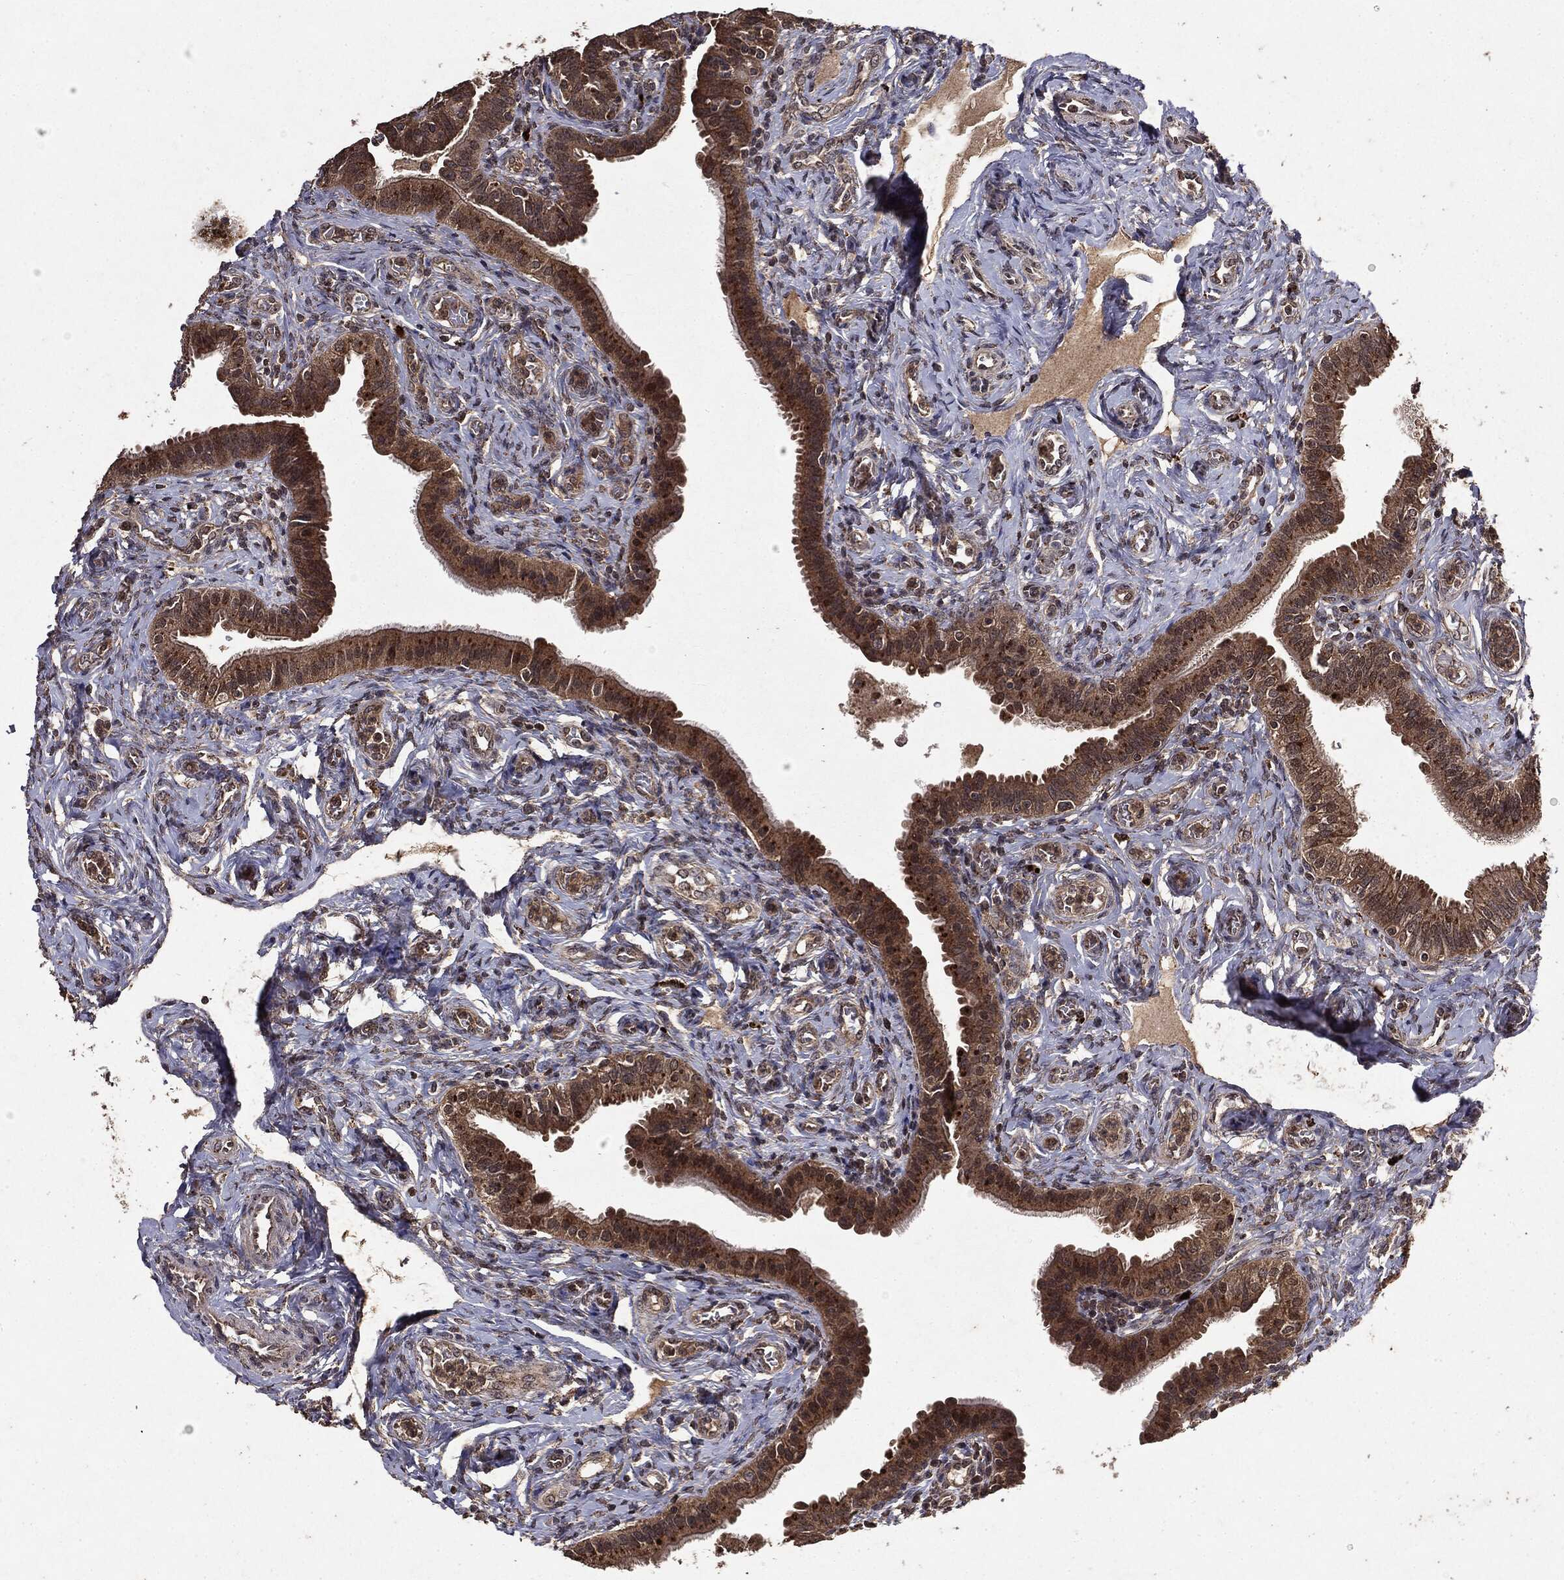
{"staining": {"intensity": "moderate", "quantity": ">75%", "location": "cytoplasmic/membranous"}, "tissue": "fallopian tube", "cell_type": "Glandular cells", "image_type": "normal", "snomed": [{"axis": "morphology", "description": "Normal tissue, NOS"}, {"axis": "topography", "description": "Fallopian tube"}], "caption": "Immunohistochemical staining of benign human fallopian tube shows >75% levels of moderate cytoplasmic/membranous protein staining in about >75% of glandular cells. The staining was performed using DAB, with brown indicating positive protein expression. Nuclei are stained blue with hematoxylin.", "gene": "MTOR", "patient": {"sex": "female", "age": 41}}